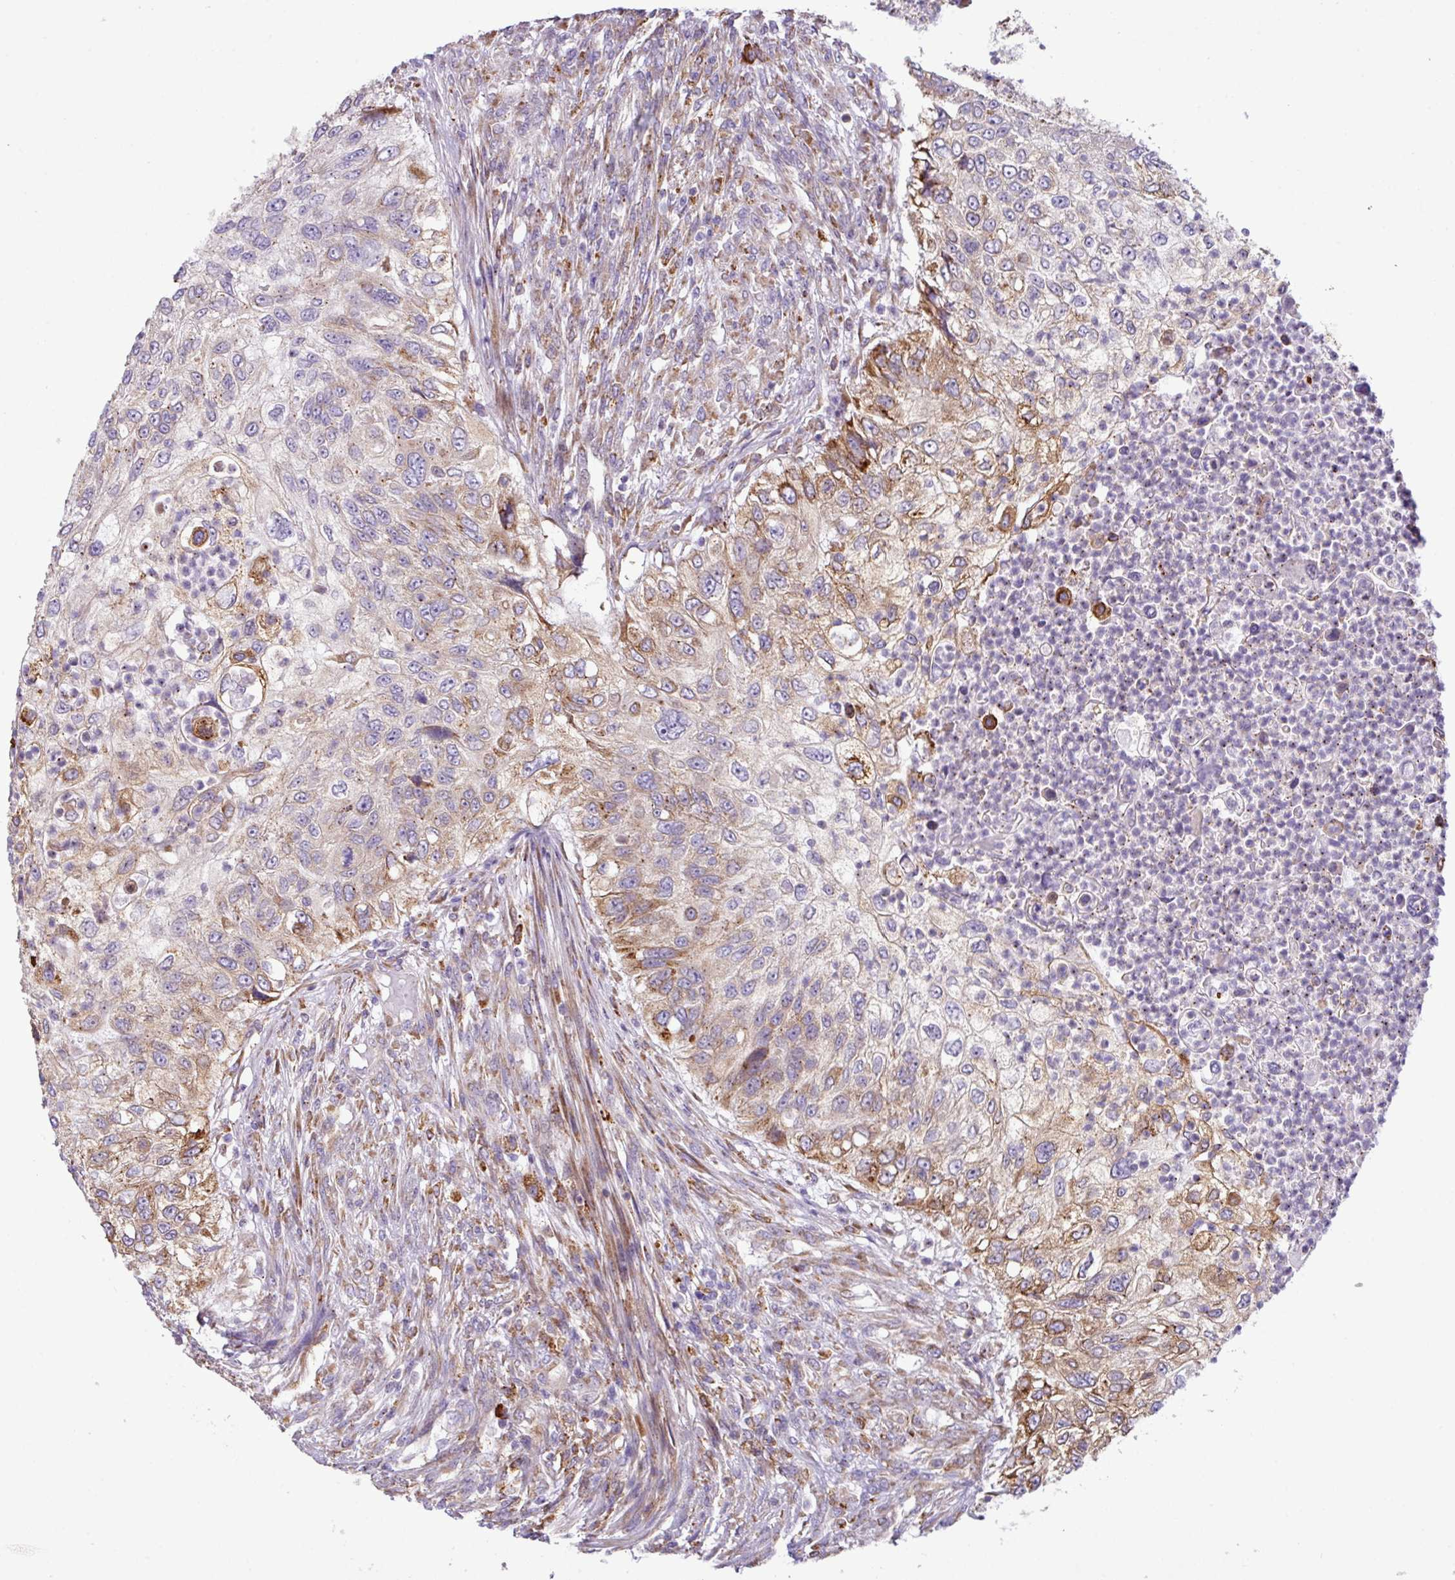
{"staining": {"intensity": "moderate", "quantity": "25%-75%", "location": "cytoplasmic/membranous"}, "tissue": "urothelial cancer", "cell_type": "Tumor cells", "image_type": "cancer", "snomed": [{"axis": "morphology", "description": "Urothelial carcinoma, High grade"}, {"axis": "topography", "description": "Urinary bladder"}], "caption": "The photomicrograph reveals staining of urothelial cancer, revealing moderate cytoplasmic/membranous protein expression (brown color) within tumor cells.", "gene": "RGS21", "patient": {"sex": "female", "age": 60}}